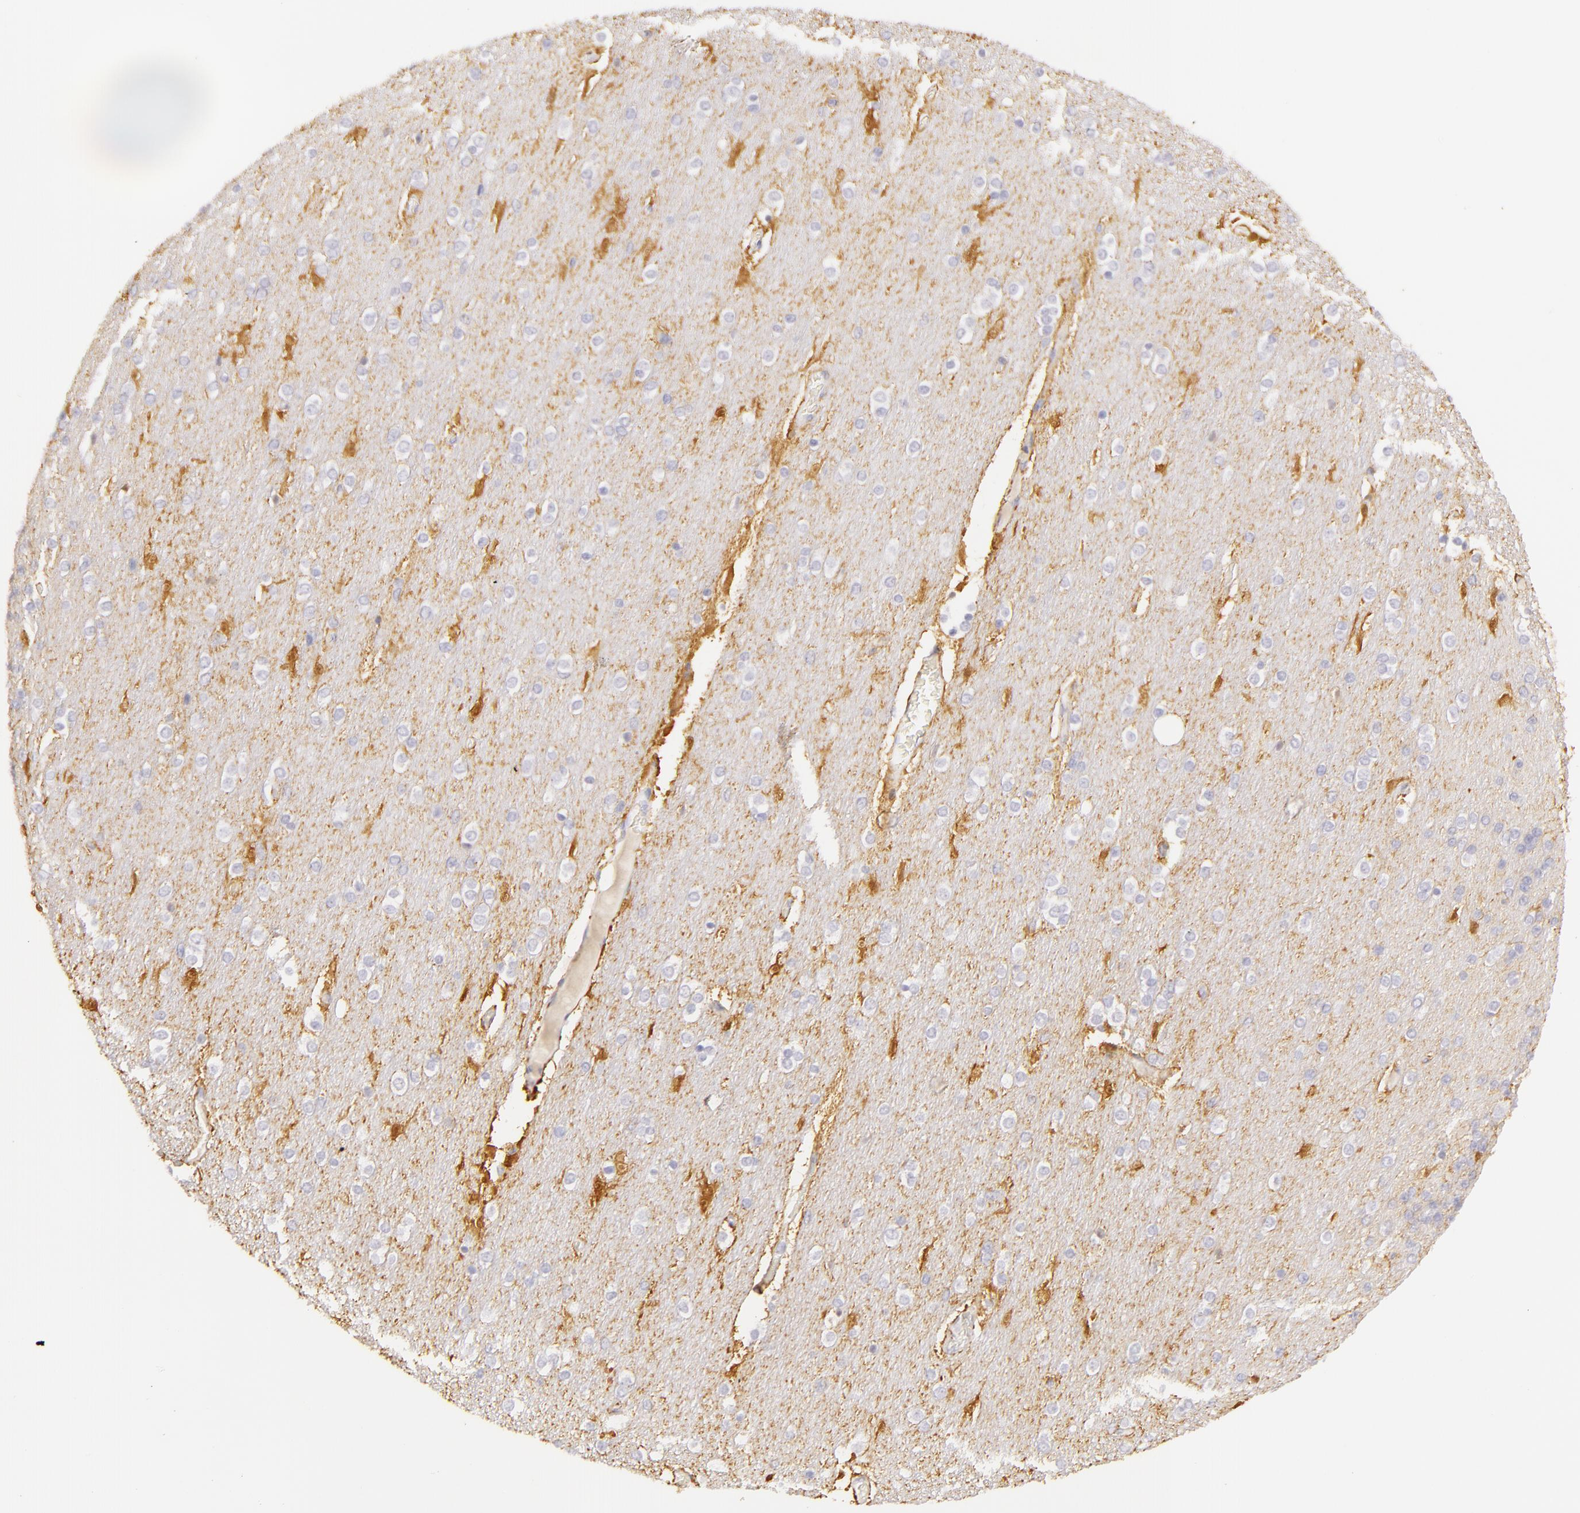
{"staining": {"intensity": "moderate", "quantity": "<25%", "location": "cytoplasmic/membranous"}, "tissue": "cerebellum", "cell_type": "Cells in granular layer", "image_type": "normal", "snomed": [{"axis": "morphology", "description": "Normal tissue, NOS"}, {"axis": "topography", "description": "Cerebellum"}], "caption": "Human cerebellum stained with a brown dye reveals moderate cytoplasmic/membranous positive staining in about <25% of cells in granular layer.", "gene": "CBS", "patient": {"sex": "female", "age": 54}}